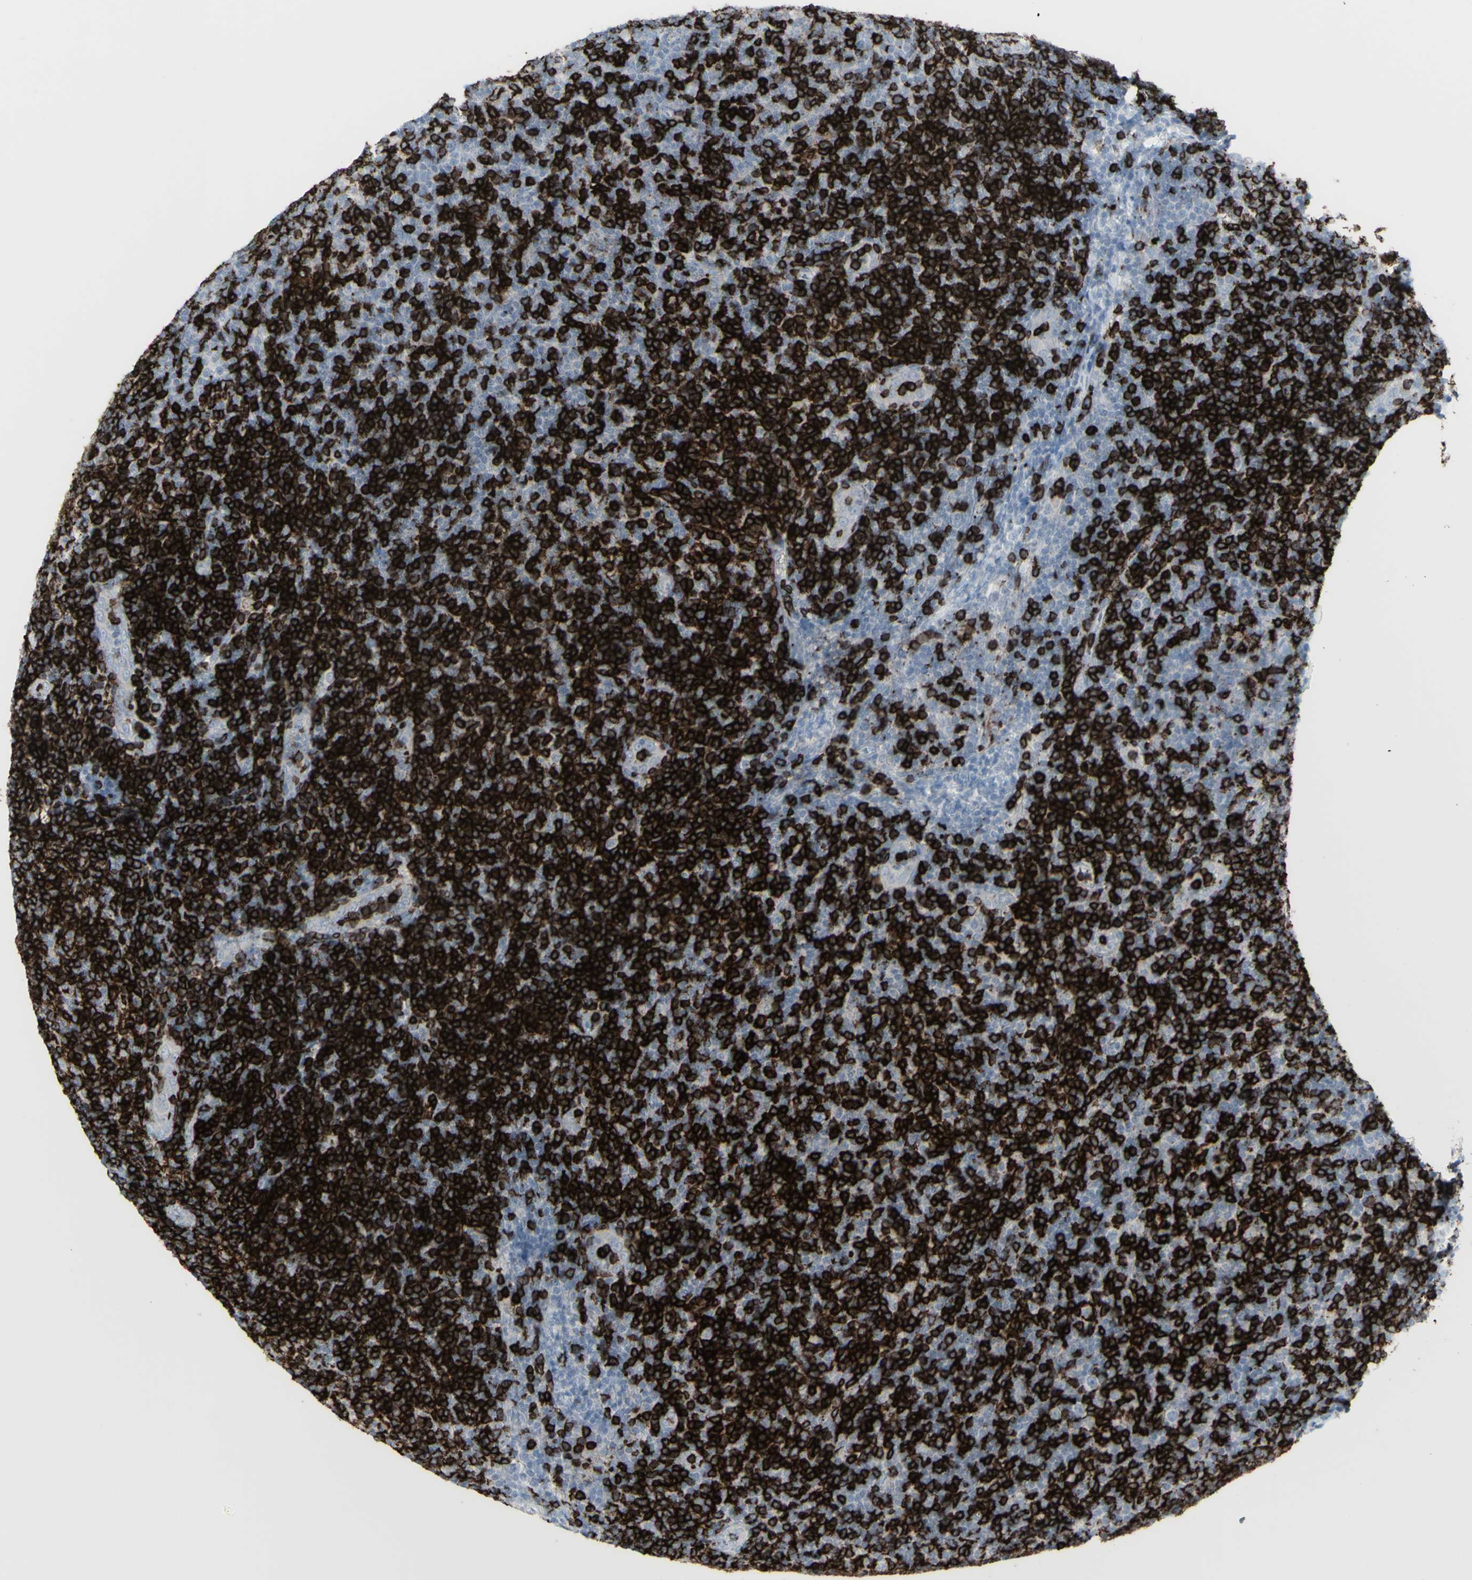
{"staining": {"intensity": "strong", "quantity": ">75%", "location": "cytoplasmic/membranous"}, "tissue": "lymphoma", "cell_type": "Tumor cells", "image_type": "cancer", "snomed": [{"axis": "morphology", "description": "Malignant lymphoma, non-Hodgkin's type, Low grade"}, {"axis": "topography", "description": "Lymph node"}], "caption": "Immunohistochemical staining of lymphoma shows high levels of strong cytoplasmic/membranous protein positivity in about >75% of tumor cells. (Stains: DAB (3,3'-diaminobenzidine) in brown, nuclei in blue, Microscopy: brightfield microscopy at high magnification).", "gene": "CD247", "patient": {"sex": "male", "age": 83}}